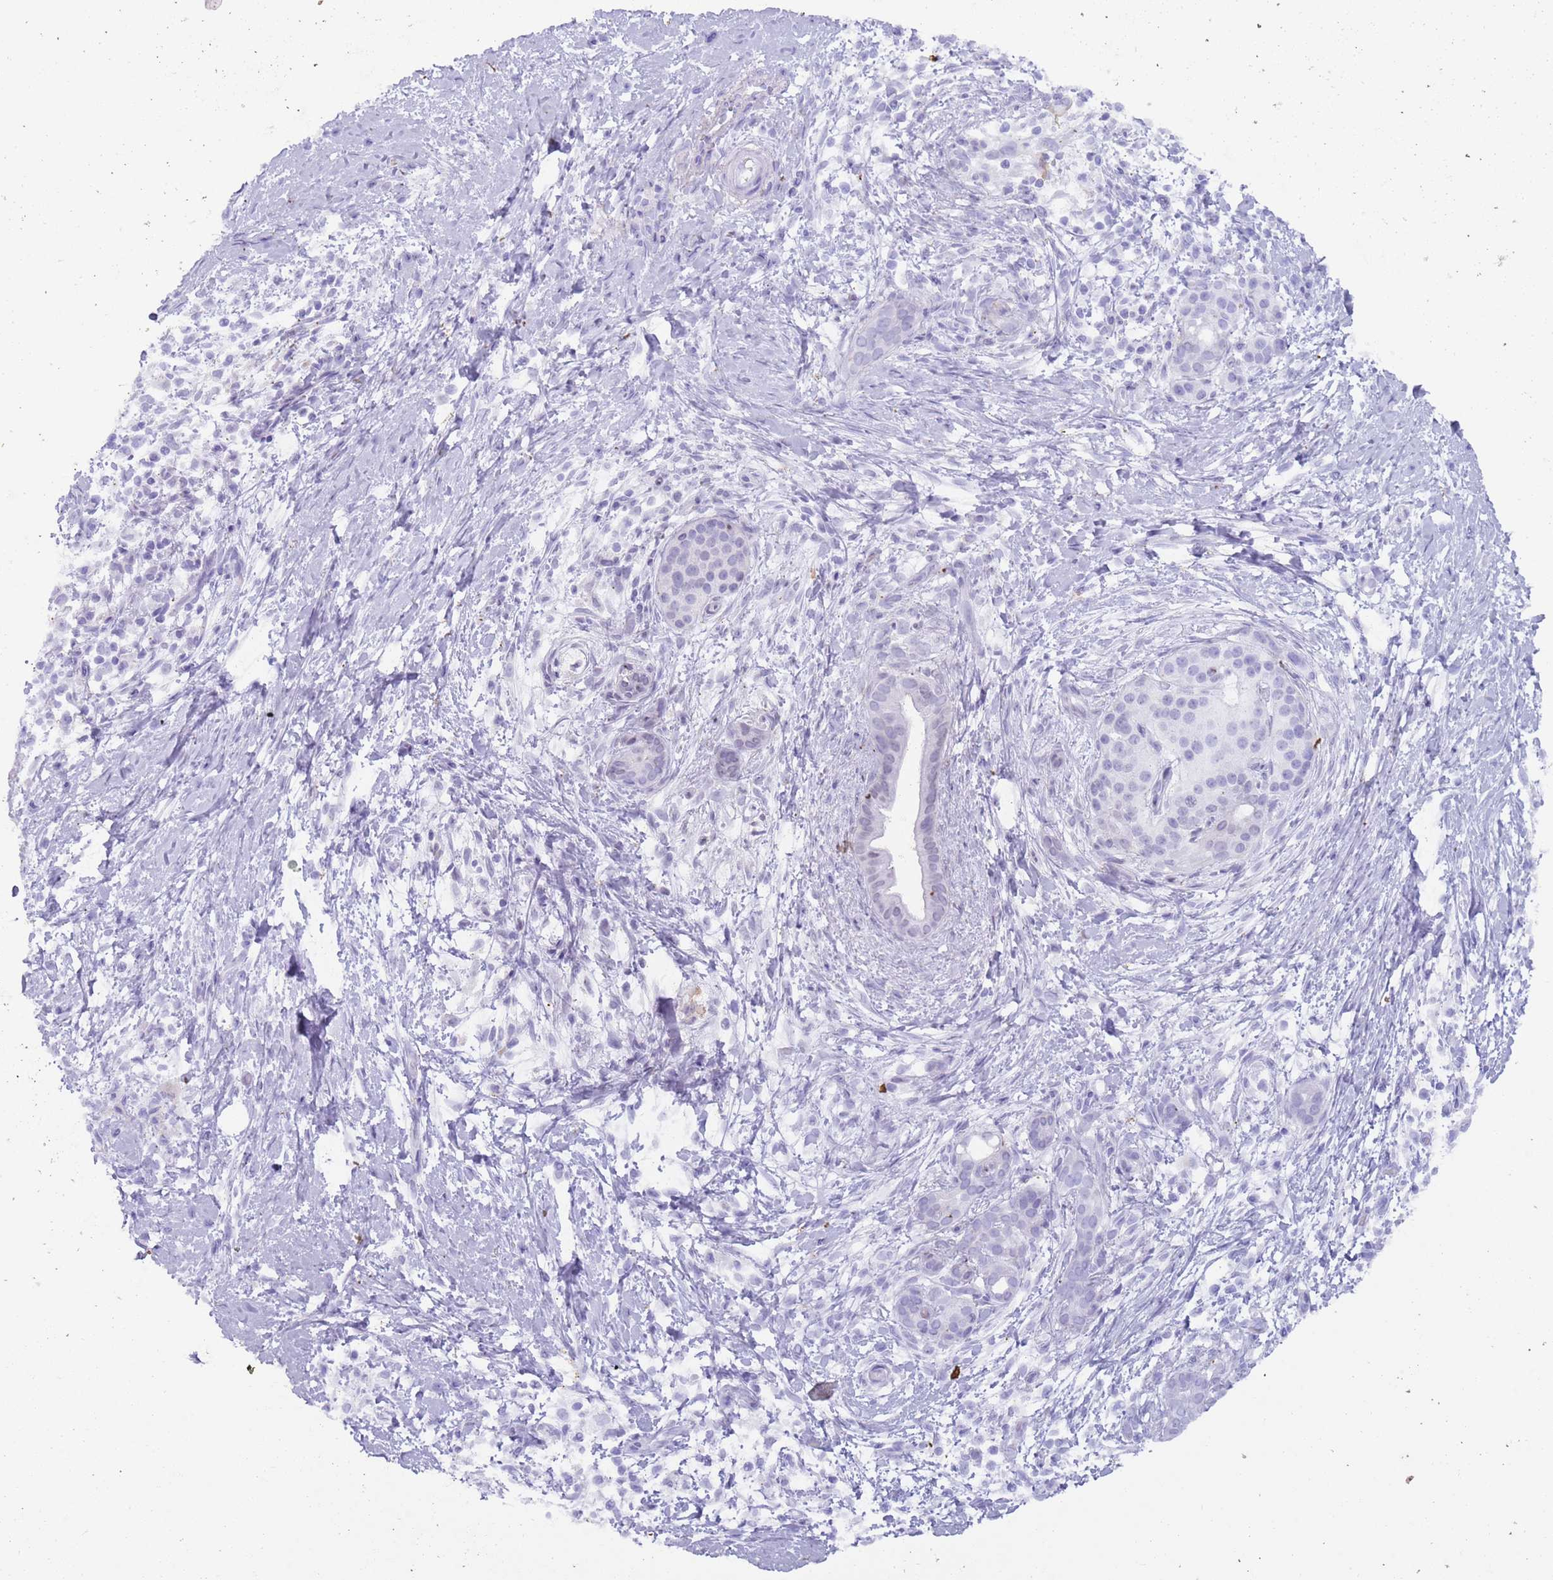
{"staining": {"intensity": "negative", "quantity": "none", "location": "none"}, "tissue": "pancreatic cancer", "cell_type": "Tumor cells", "image_type": "cancer", "snomed": [{"axis": "morphology", "description": "Adenocarcinoma, NOS"}, {"axis": "topography", "description": "Pancreas"}], "caption": "Histopathology image shows no protein expression in tumor cells of pancreatic adenocarcinoma tissue.", "gene": "HDAC8", "patient": {"sex": "male", "age": 58}}